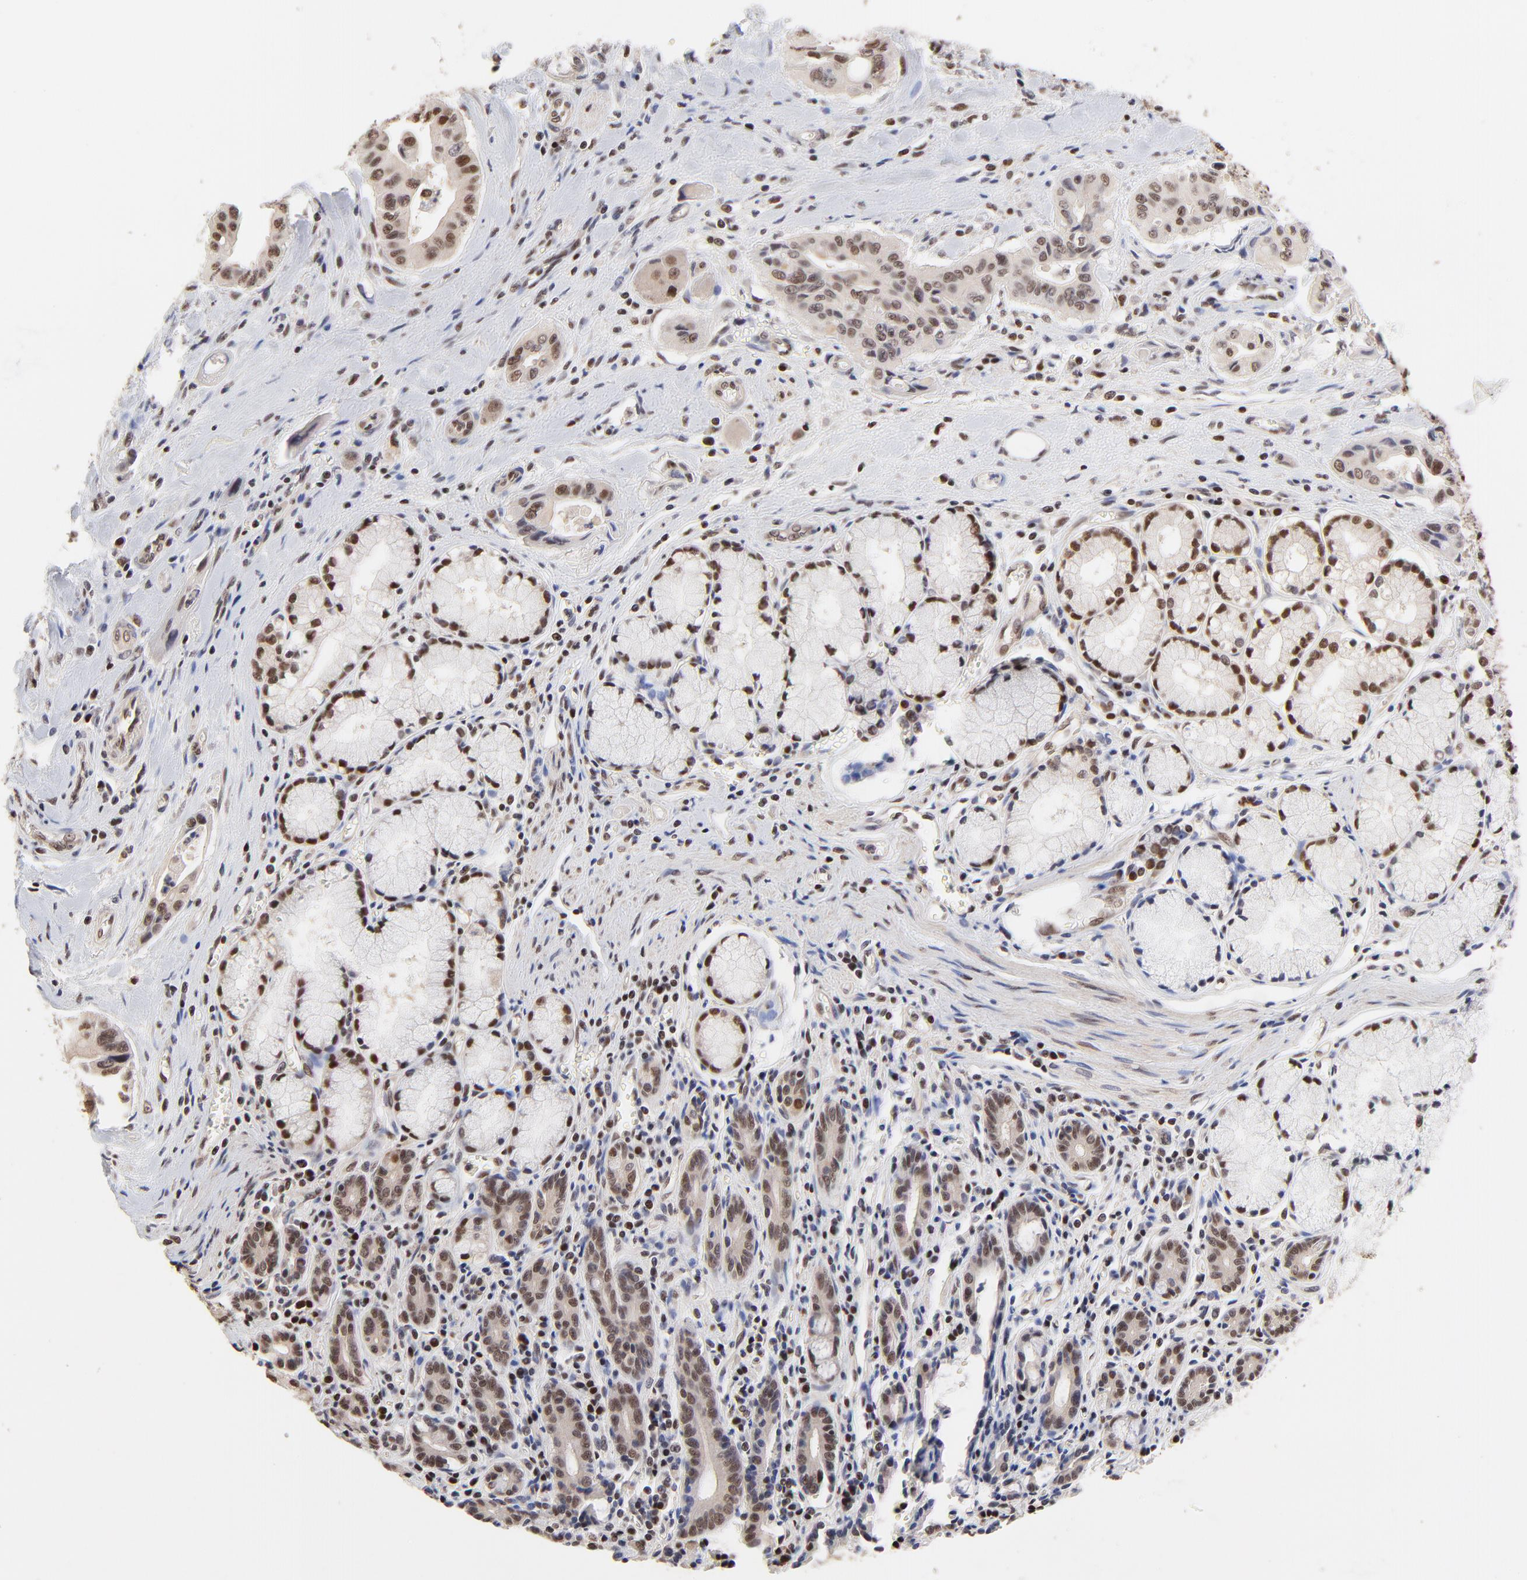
{"staining": {"intensity": "moderate", "quantity": "25%-75%", "location": "nuclear"}, "tissue": "pancreatic cancer", "cell_type": "Tumor cells", "image_type": "cancer", "snomed": [{"axis": "morphology", "description": "Adenocarcinoma, NOS"}, {"axis": "topography", "description": "Pancreas"}], "caption": "A brown stain labels moderate nuclear staining of a protein in pancreatic adenocarcinoma tumor cells.", "gene": "DSN1", "patient": {"sex": "male", "age": 77}}